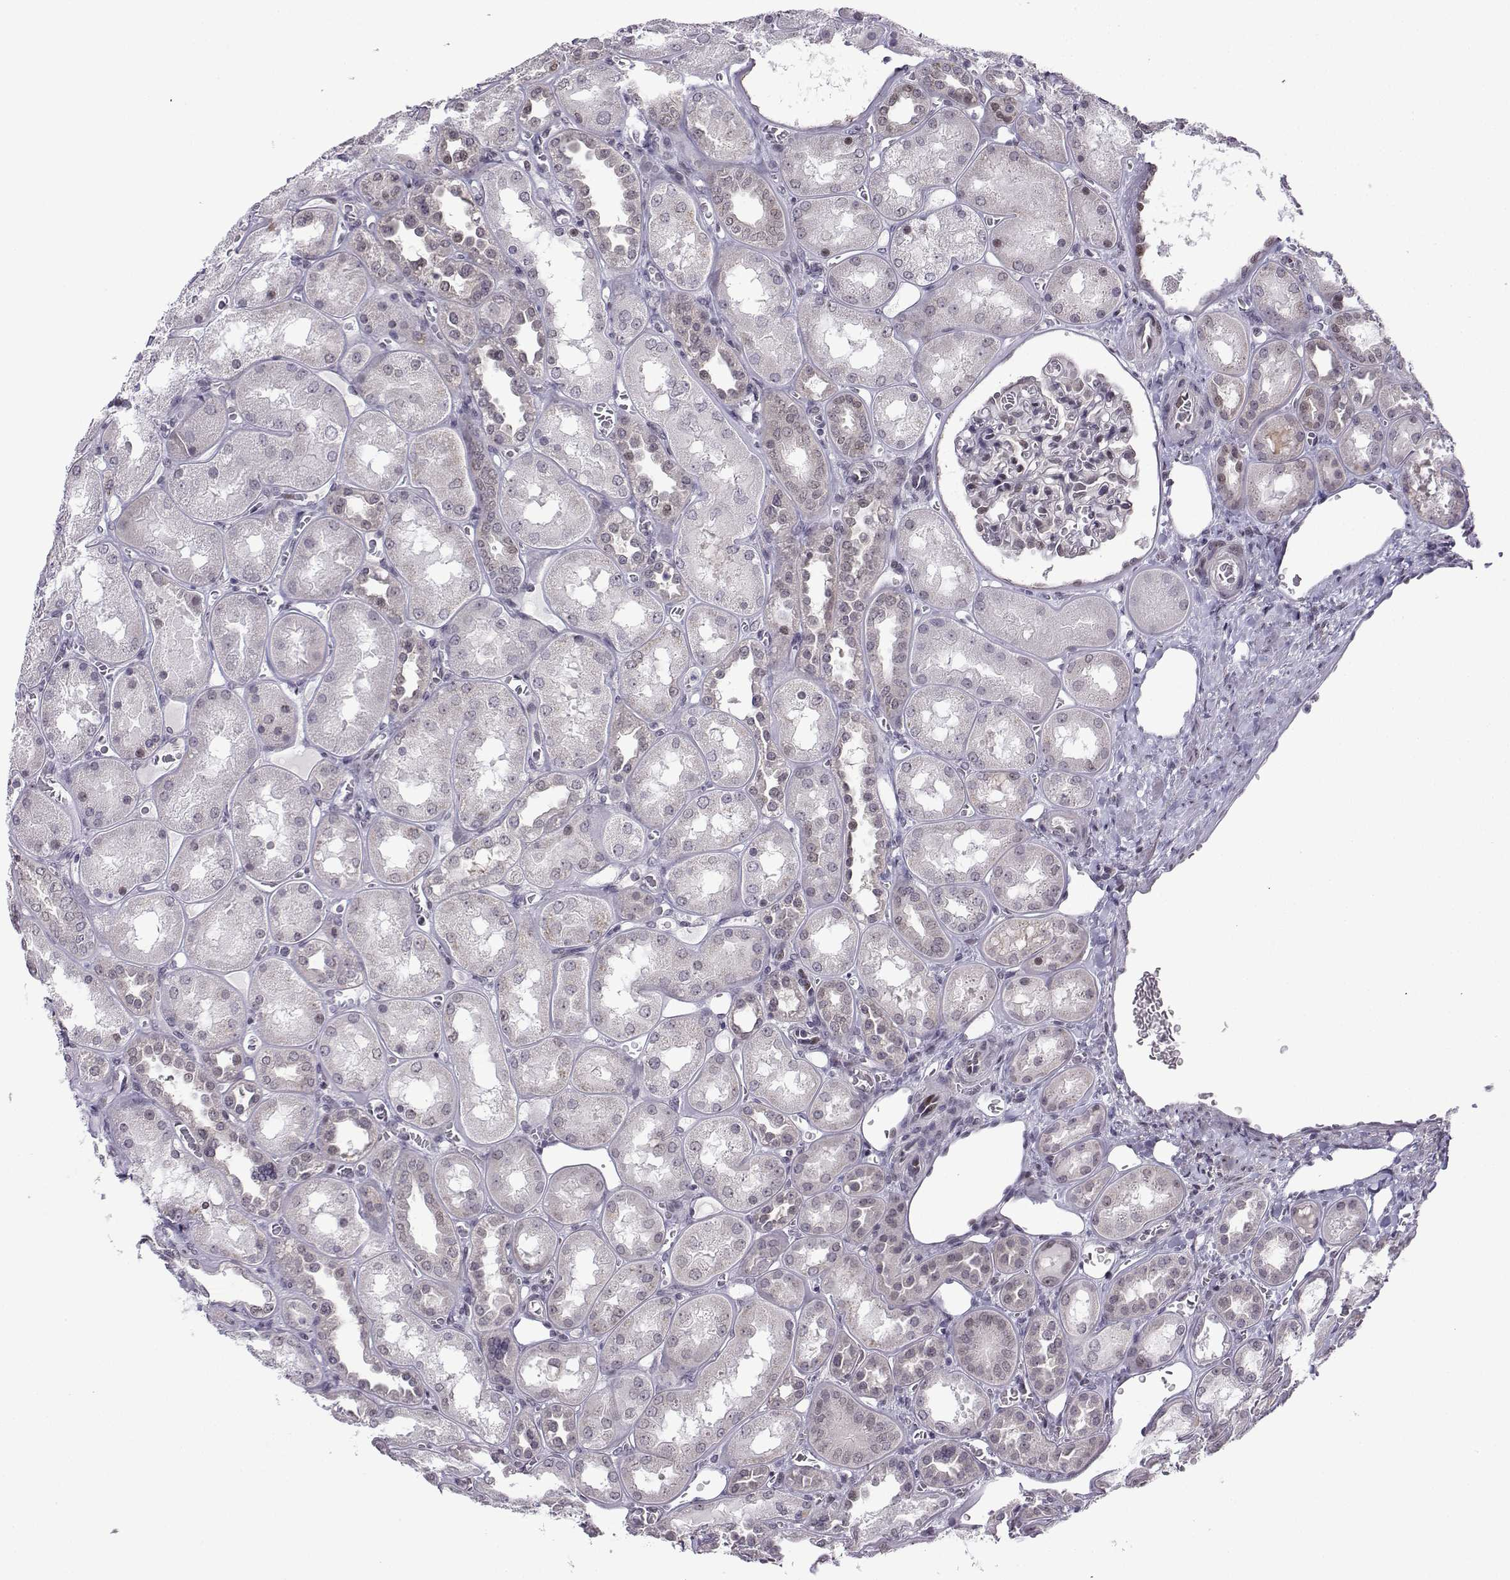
{"staining": {"intensity": "negative", "quantity": "none", "location": "none"}, "tissue": "kidney", "cell_type": "Cells in glomeruli", "image_type": "normal", "snomed": [{"axis": "morphology", "description": "Normal tissue, NOS"}, {"axis": "topography", "description": "Kidney"}], "caption": "High power microscopy micrograph of an immunohistochemistry (IHC) image of benign kidney, revealing no significant staining in cells in glomeruli.", "gene": "FGF3", "patient": {"sex": "male", "age": 73}}